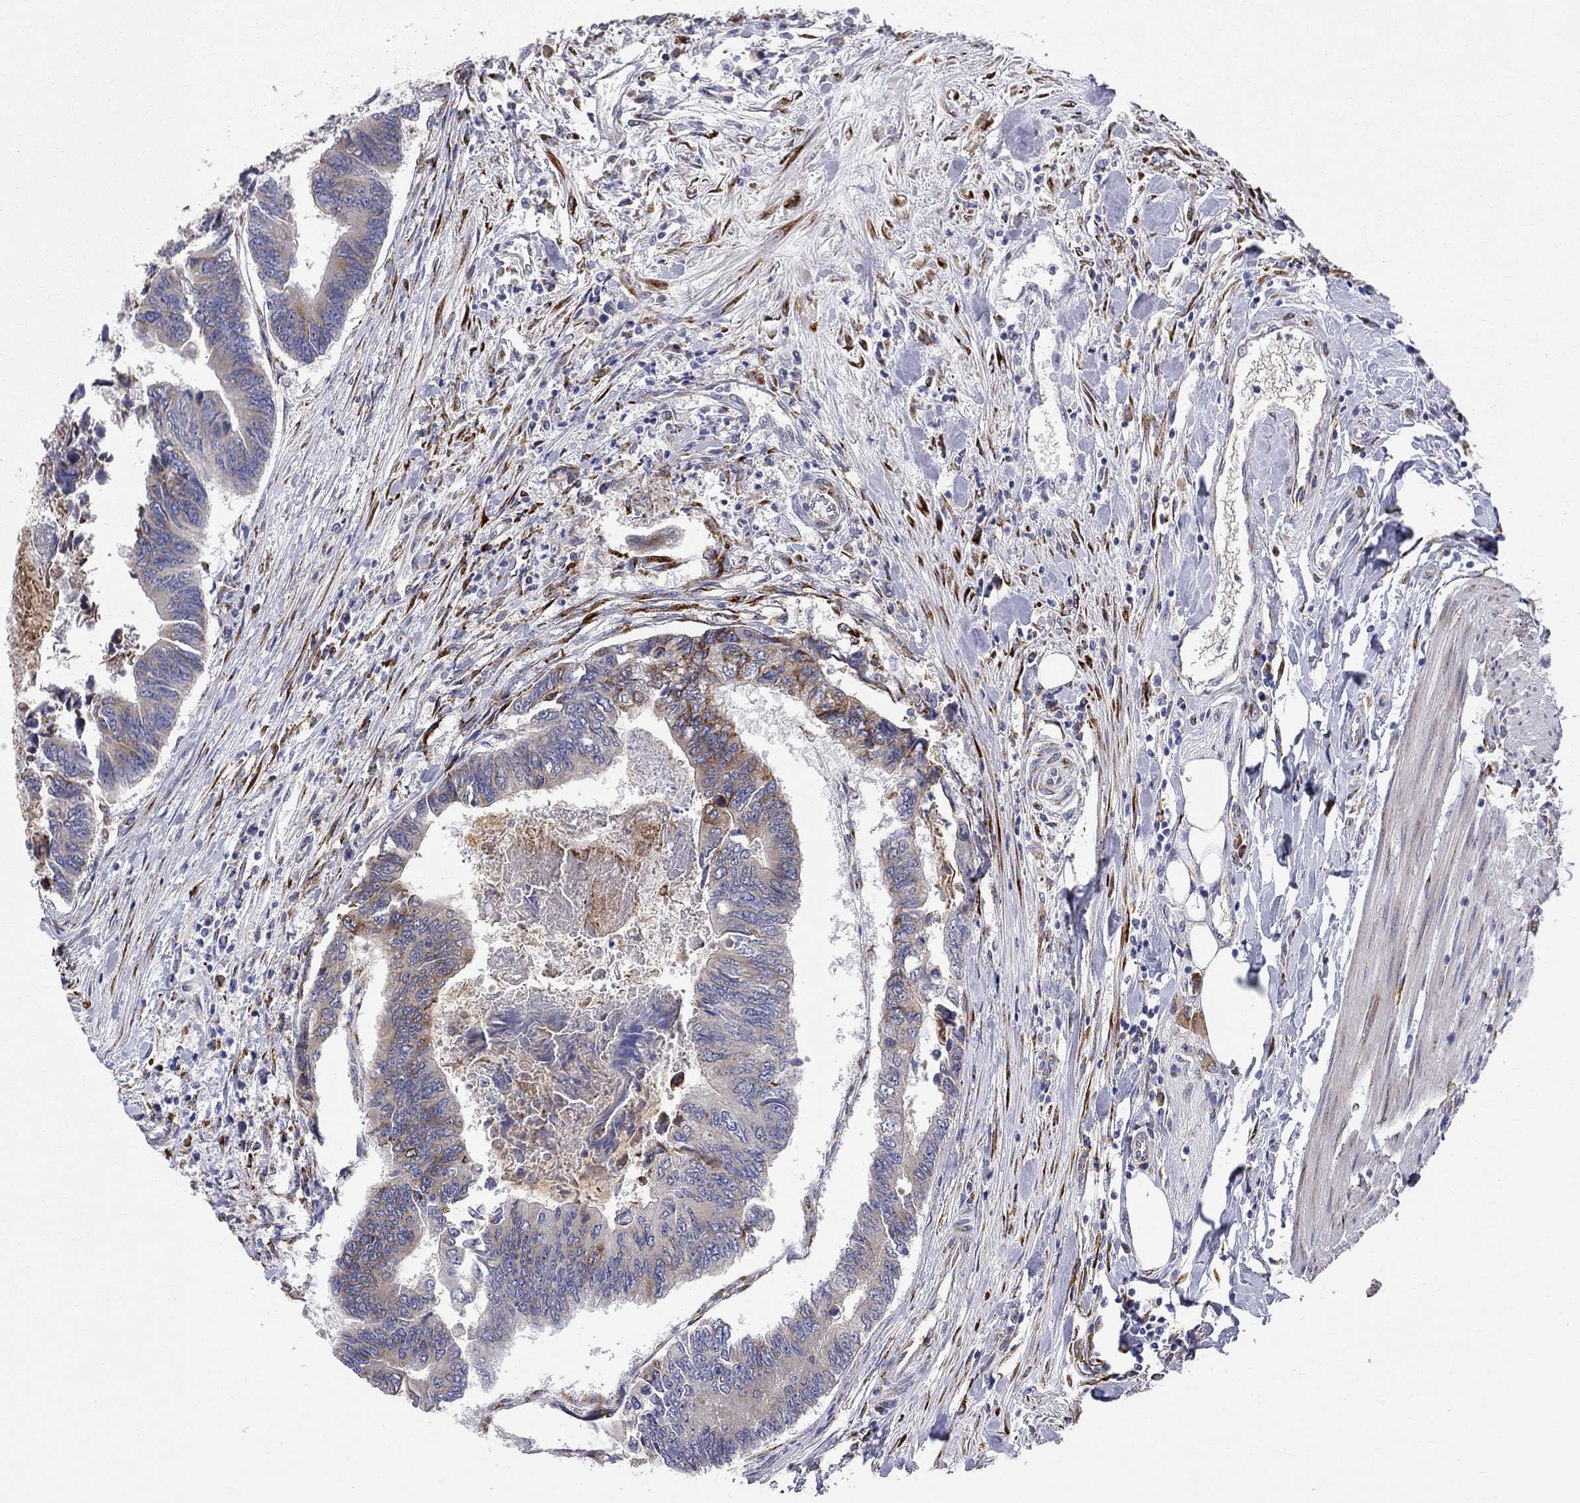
{"staining": {"intensity": "moderate", "quantity": "<25%", "location": "cytoplasmic/membranous"}, "tissue": "colorectal cancer", "cell_type": "Tumor cells", "image_type": "cancer", "snomed": [{"axis": "morphology", "description": "Adenocarcinoma, NOS"}, {"axis": "topography", "description": "Colon"}], "caption": "This histopathology image exhibits IHC staining of colorectal cancer (adenocarcinoma), with low moderate cytoplasmic/membranous expression in approximately <25% of tumor cells.", "gene": "CASTOR1", "patient": {"sex": "female", "age": 65}}